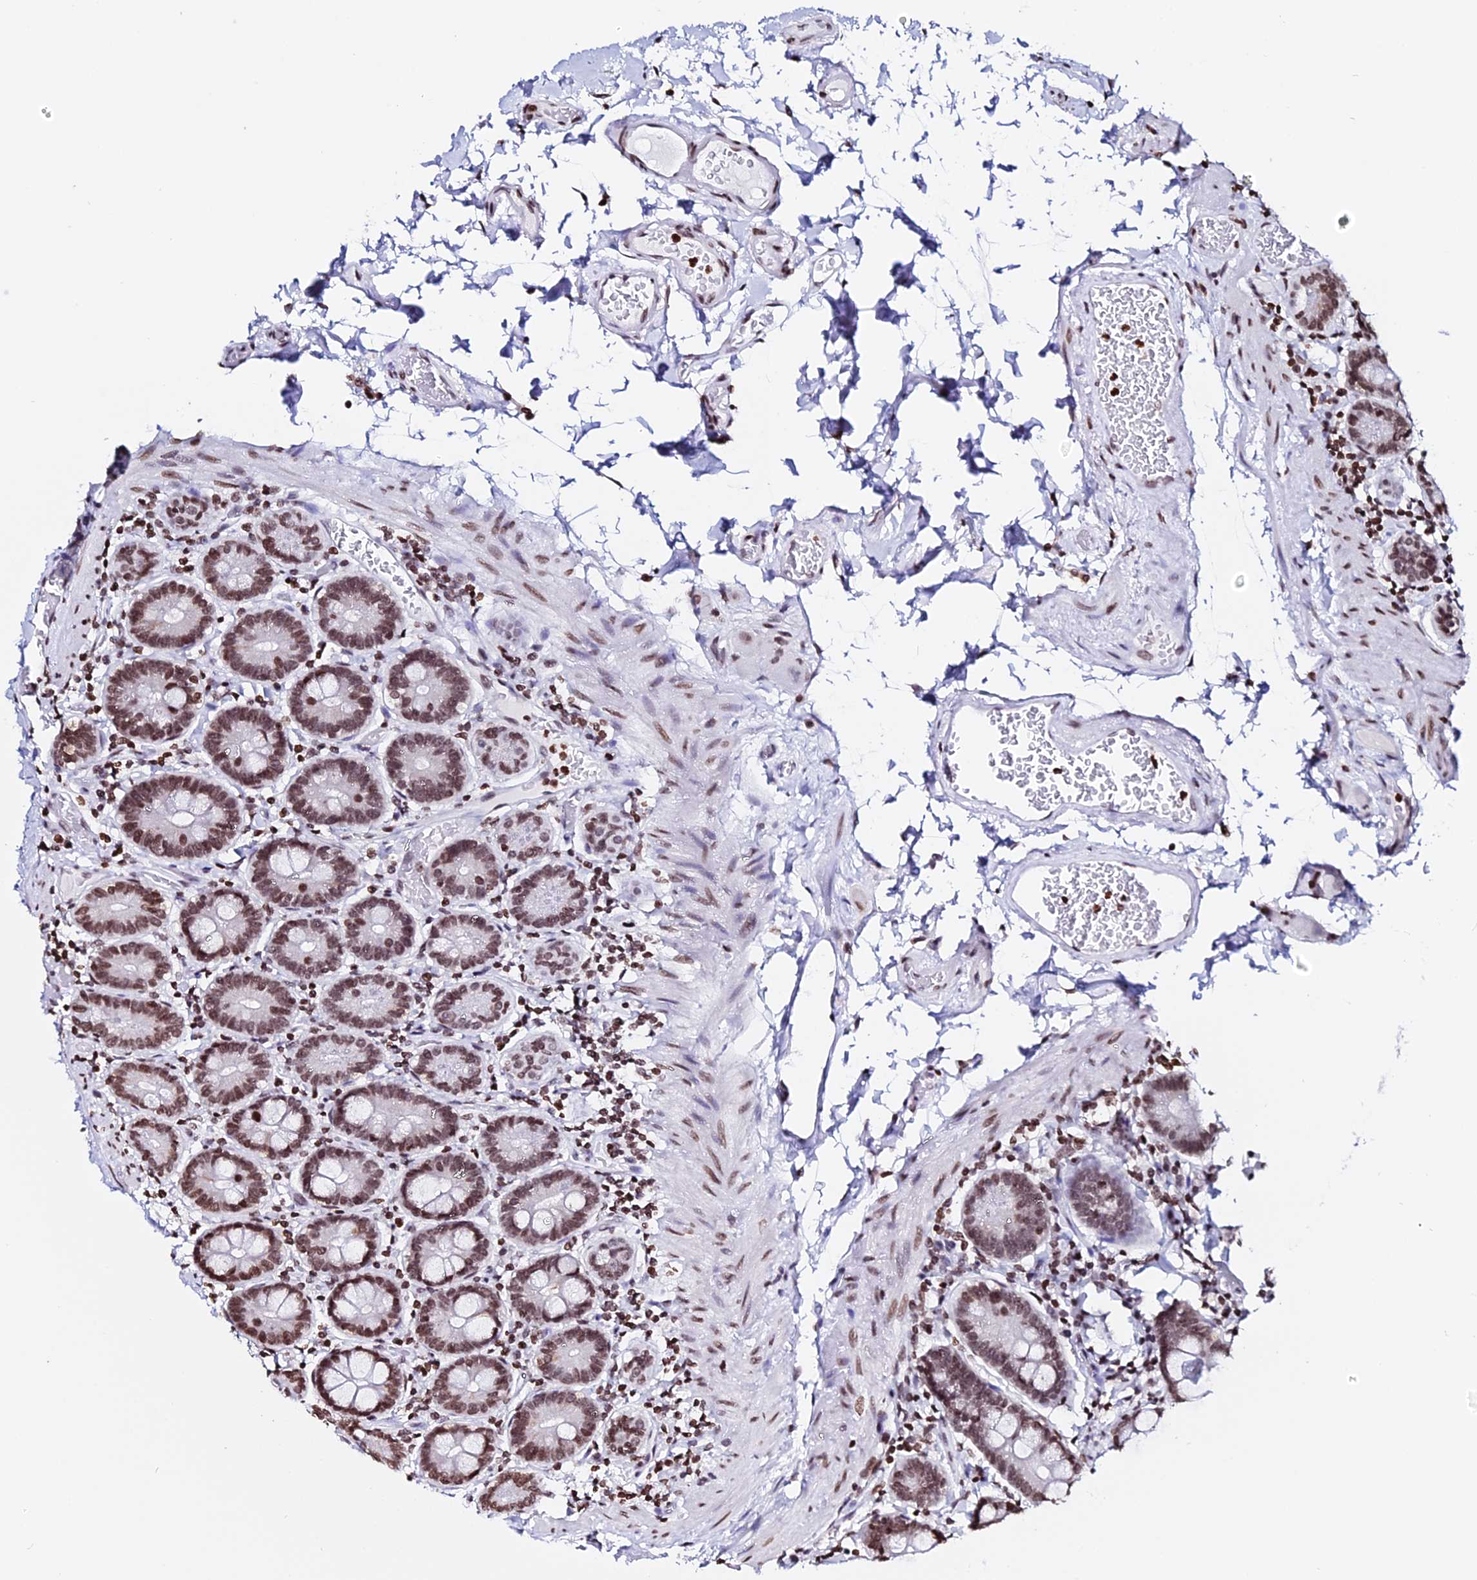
{"staining": {"intensity": "strong", "quantity": ">75%", "location": "nuclear"}, "tissue": "duodenum", "cell_type": "Glandular cells", "image_type": "normal", "snomed": [{"axis": "morphology", "description": "Normal tissue, NOS"}, {"axis": "topography", "description": "Duodenum"}], "caption": "Immunohistochemical staining of benign human duodenum displays >75% levels of strong nuclear protein expression in approximately >75% of glandular cells.", "gene": "ENSG00000282988", "patient": {"sex": "male", "age": 55}}